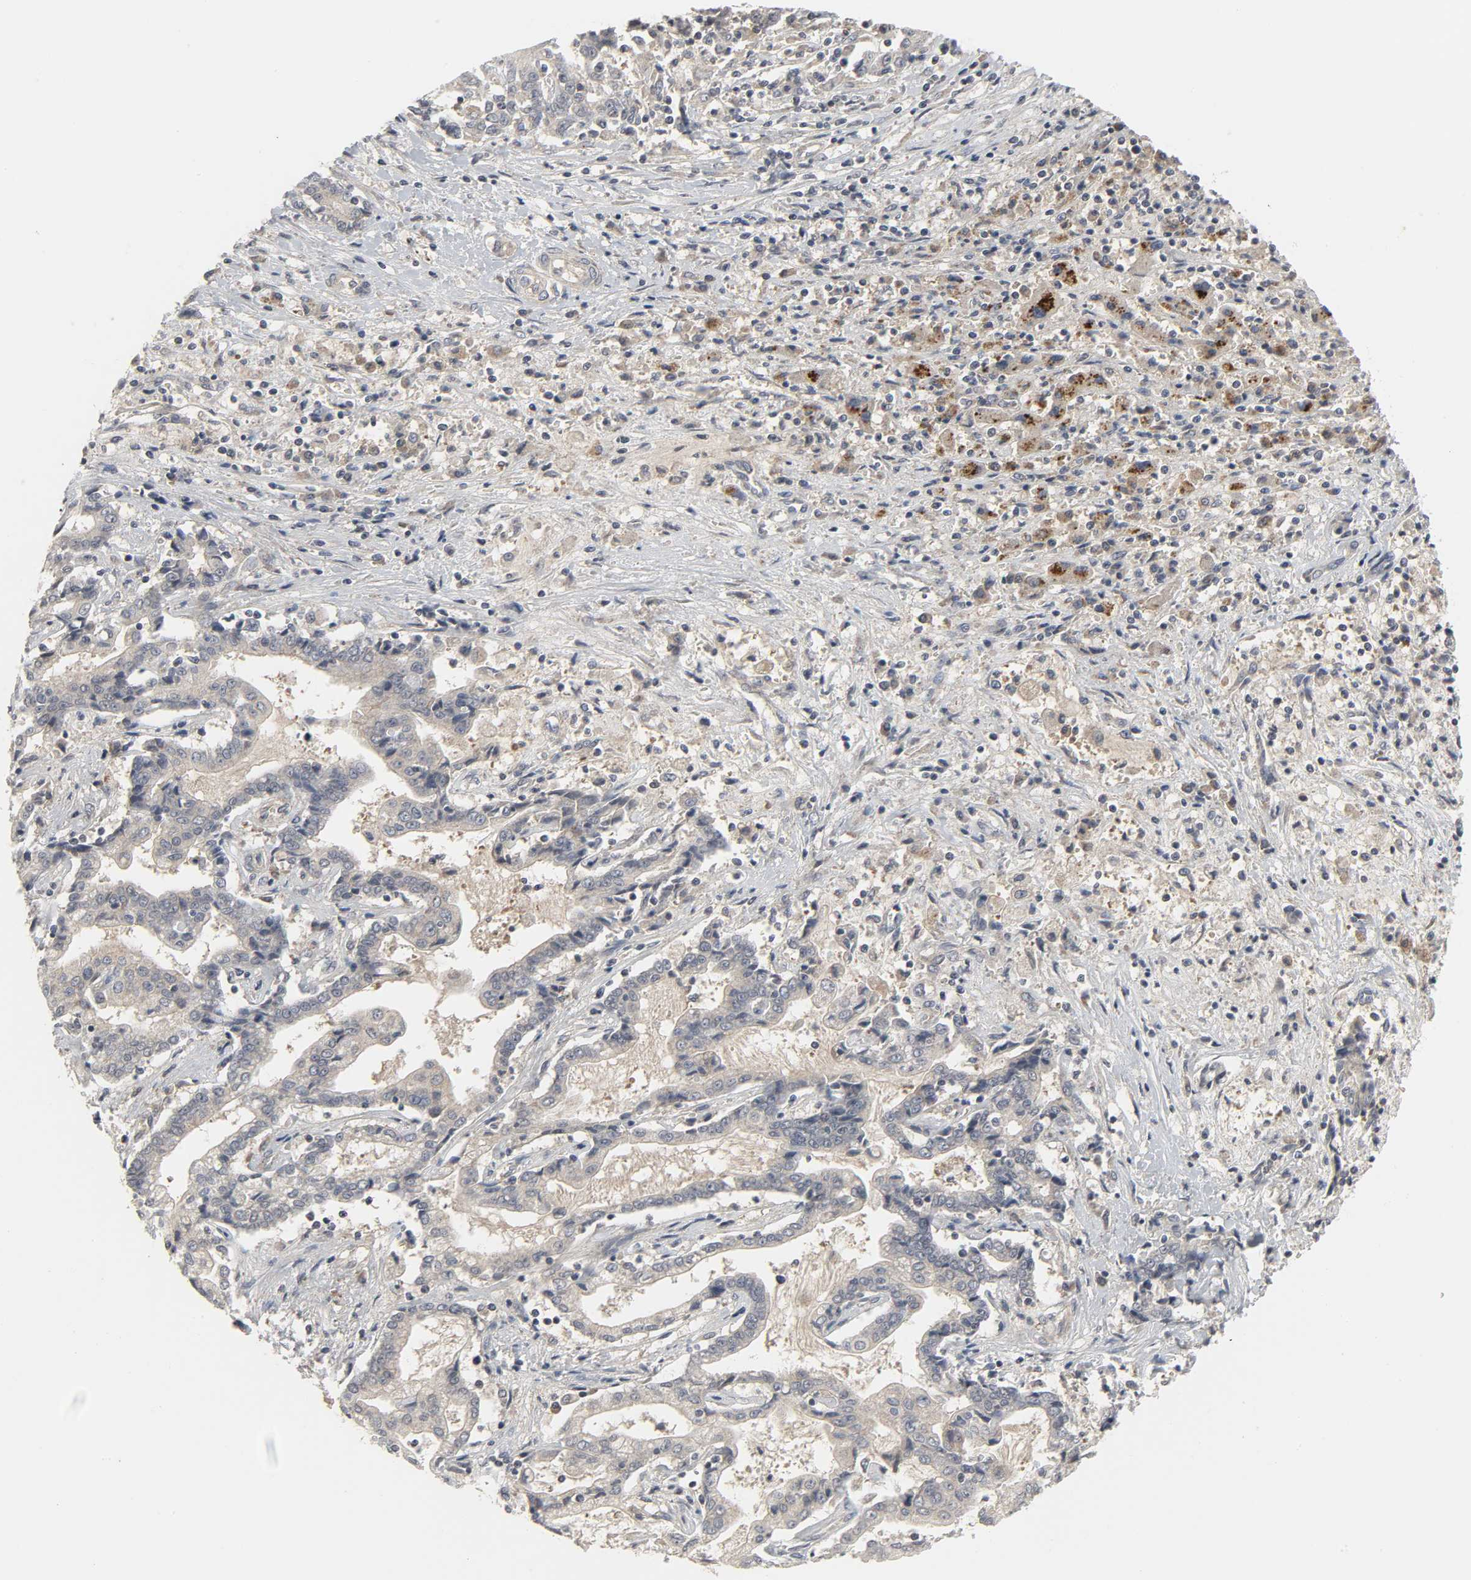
{"staining": {"intensity": "weak", "quantity": ">75%", "location": "cytoplasmic/membranous"}, "tissue": "liver cancer", "cell_type": "Tumor cells", "image_type": "cancer", "snomed": [{"axis": "morphology", "description": "Cholangiocarcinoma"}, {"axis": "topography", "description": "Liver"}], "caption": "IHC micrograph of liver cancer stained for a protein (brown), which reveals low levels of weak cytoplasmic/membranous positivity in about >75% of tumor cells.", "gene": "CLIP1", "patient": {"sex": "male", "age": 57}}